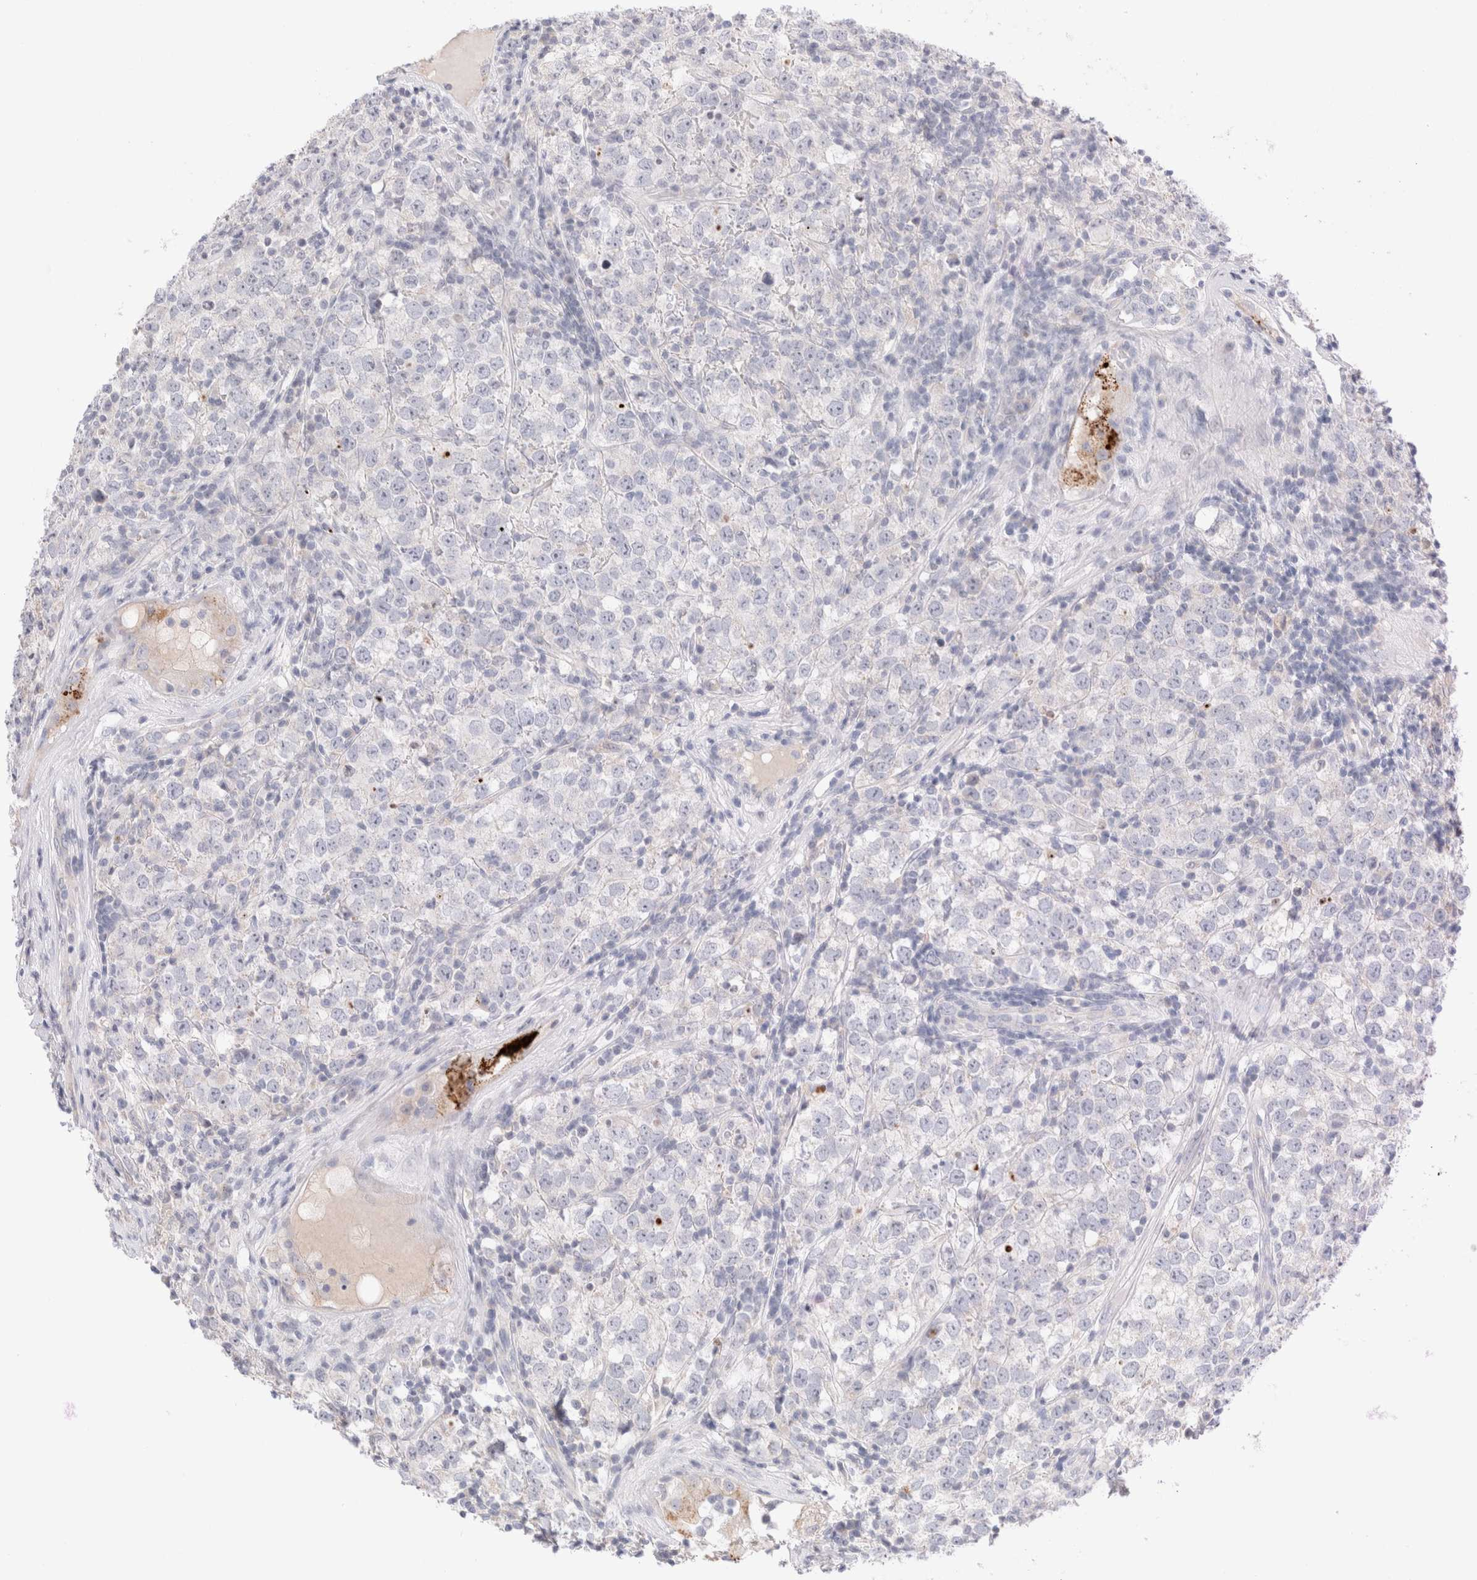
{"staining": {"intensity": "negative", "quantity": "none", "location": "none"}, "tissue": "testis cancer", "cell_type": "Tumor cells", "image_type": "cancer", "snomed": [{"axis": "morphology", "description": "Seminoma, NOS"}, {"axis": "morphology", "description": "Carcinoma, Embryonal, NOS"}, {"axis": "topography", "description": "Testis"}], "caption": "There is no significant expression in tumor cells of testis cancer. (DAB (3,3'-diaminobenzidine) IHC with hematoxylin counter stain).", "gene": "HEXD", "patient": {"sex": "male", "age": 28}}